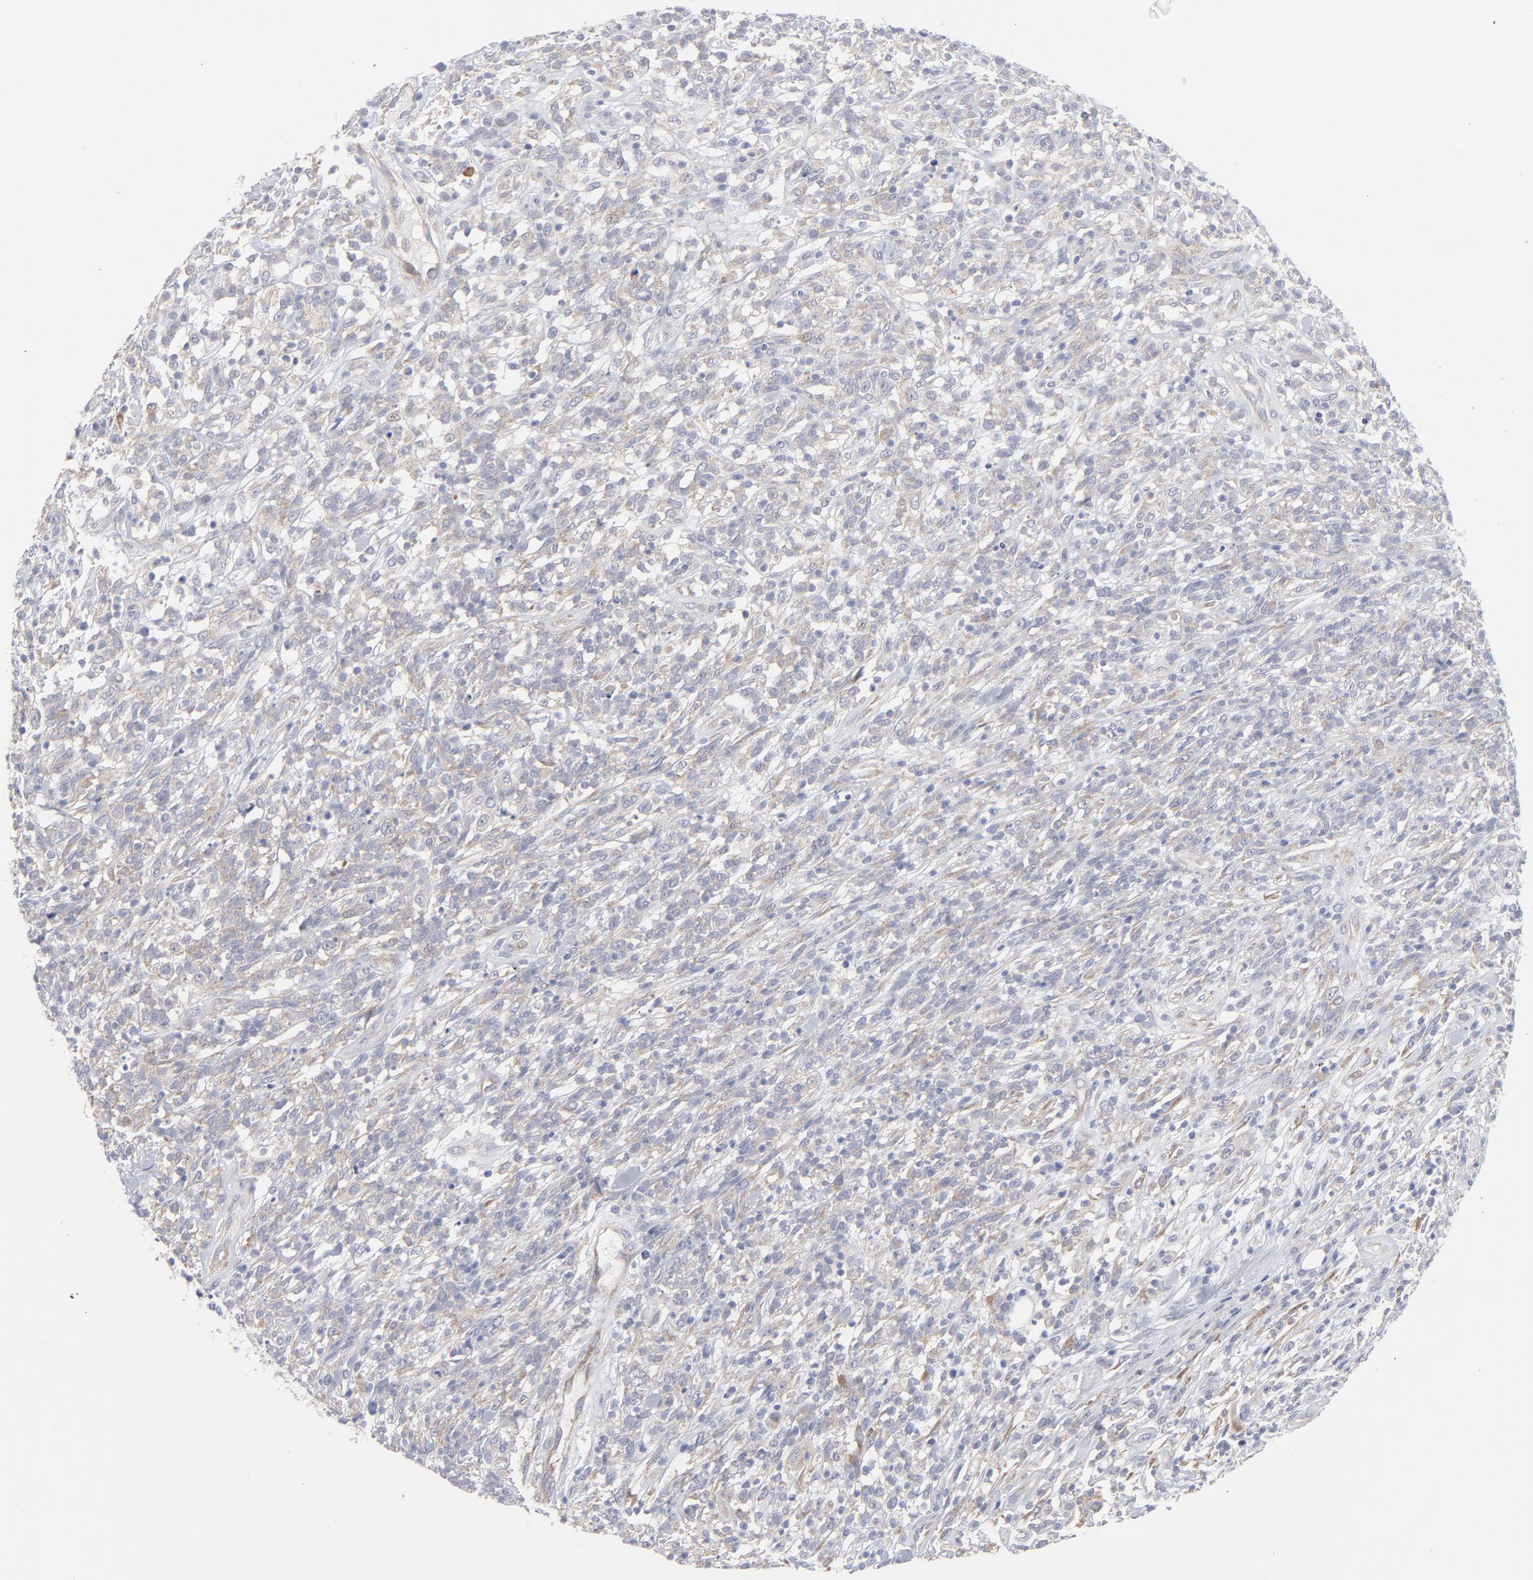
{"staining": {"intensity": "negative", "quantity": "none", "location": "none"}, "tissue": "lymphoma", "cell_type": "Tumor cells", "image_type": "cancer", "snomed": [{"axis": "morphology", "description": "Malignant lymphoma, non-Hodgkin's type, High grade"}, {"axis": "topography", "description": "Lymph node"}], "caption": "Protein analysis of lymphoma shows no significant expression in tumor cells.", "gene": "RPS24", "patient": {"sex": "female", "age": 73}}